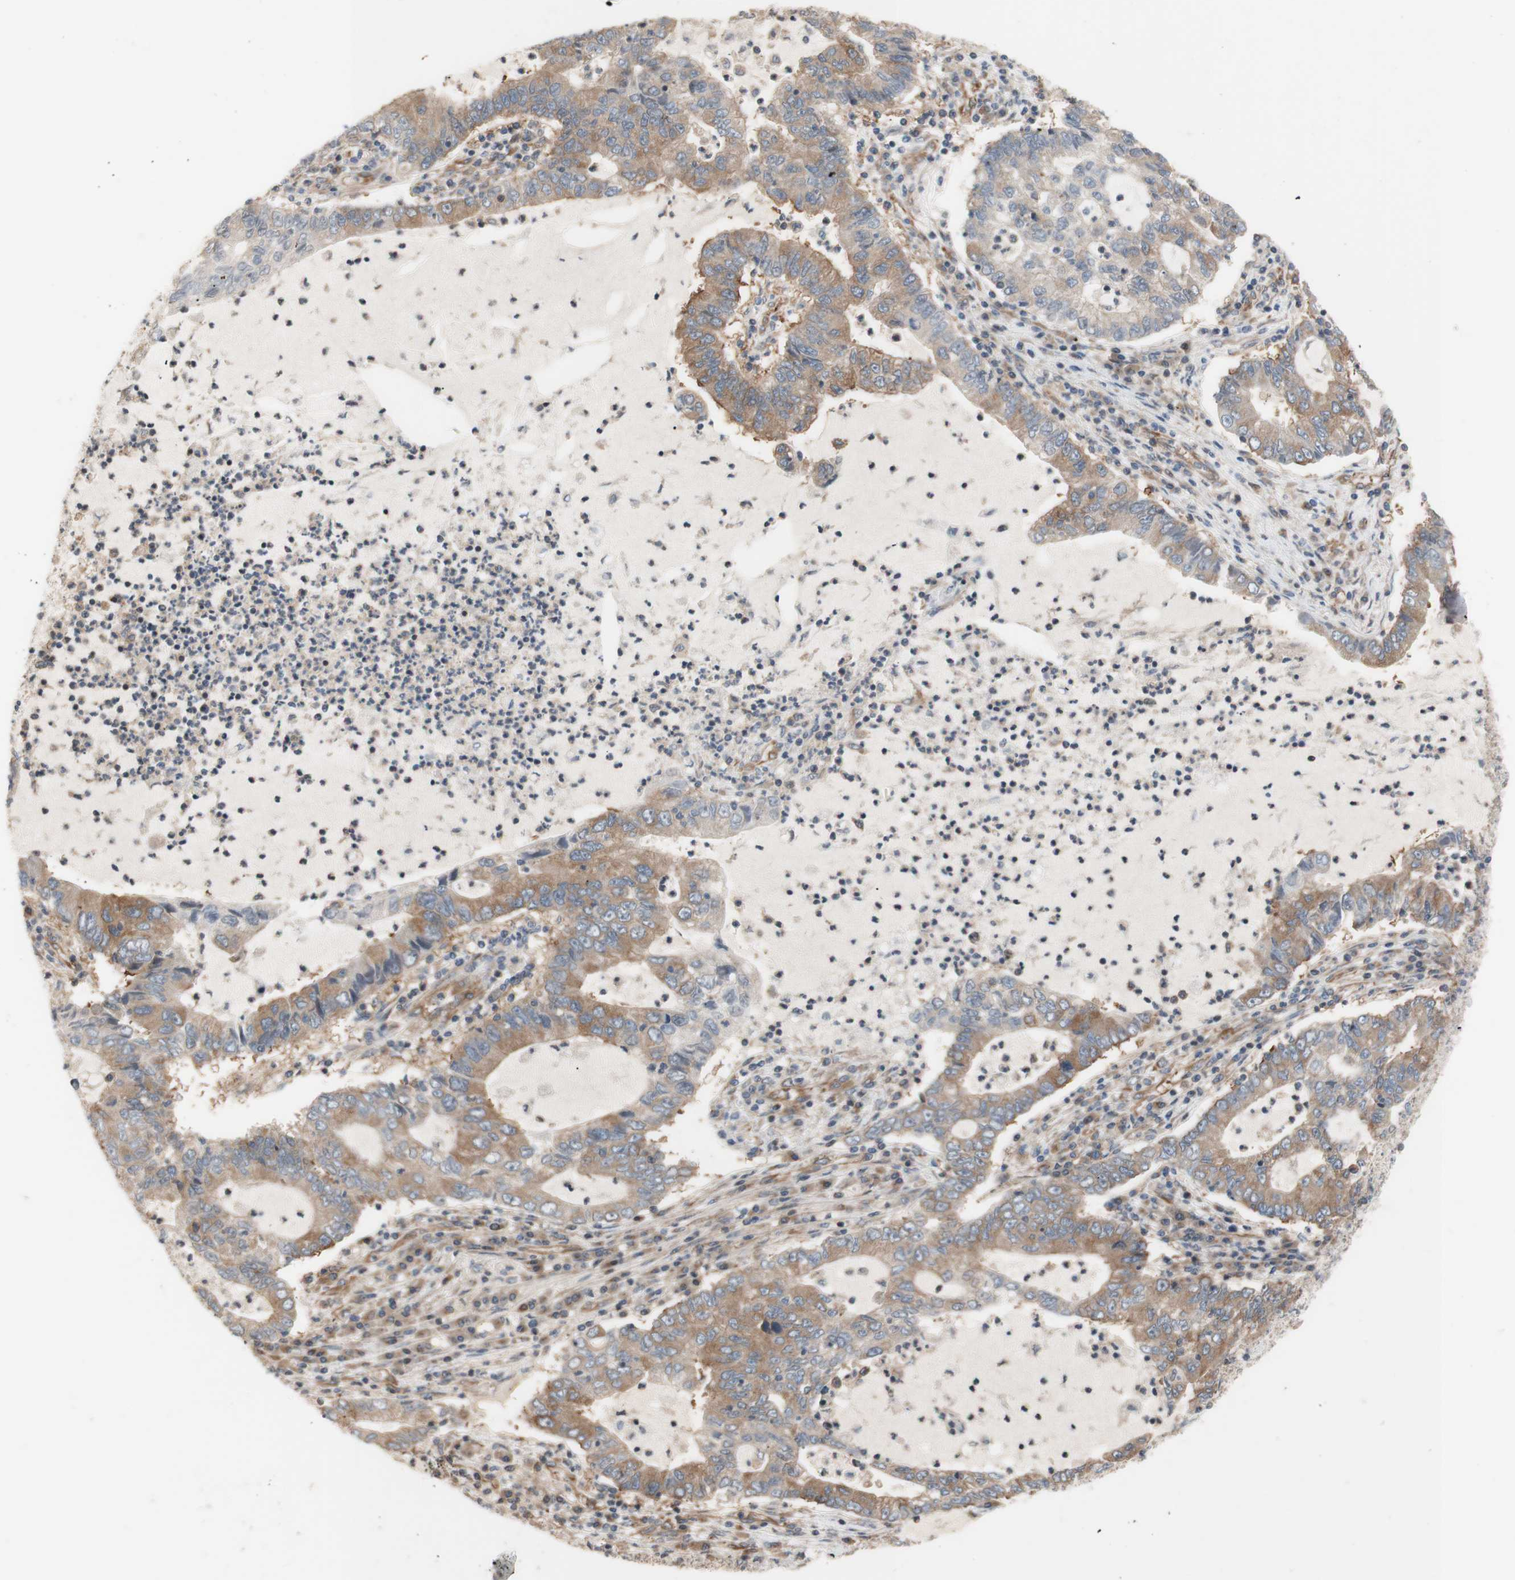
{"staining": {"intensity": "moderate", "quantity": "25%-75%", "location": "cytoplasmic/membranous"}, "tissue": "lung cancer", "cell_type": "Tumor cells", "image_type": "cancer", "snomed": [{"axis": "morphology", "description": "Adenocarcinoma, NOS"}, {"axis": "topography", "description": "Lung"}], "caption": "DAB immunohistochemical staining of lung adenocarcinoma shows moderate cytoplasmic/membranous protein positivity in approximately 25%-75% of tumor cells. Immunohistochemistry (ihc) stains the protein in brown and the nuclei are stained blue.", "gene": "DYNLRB1", "patient": {"sex": "female", "age": 51}}